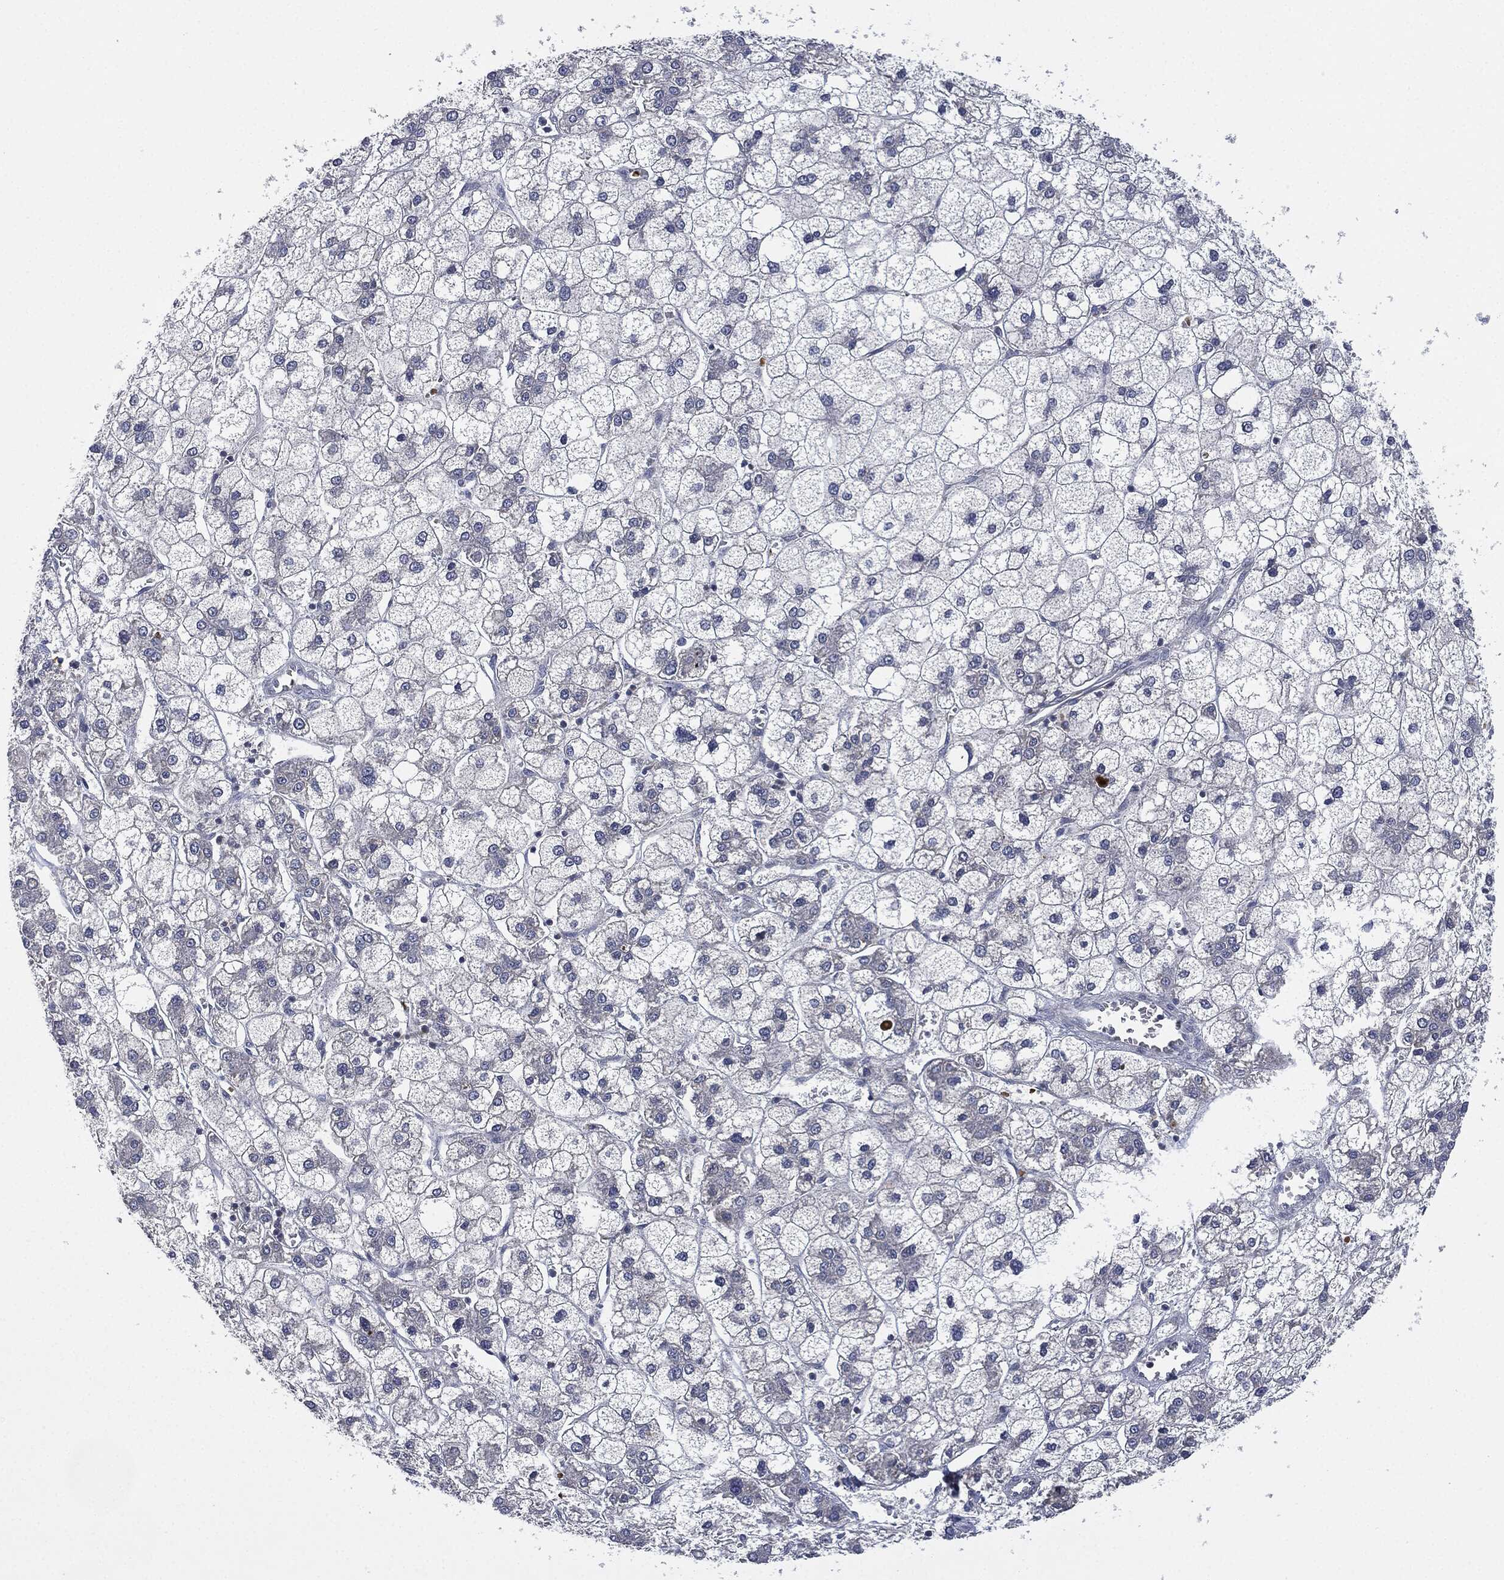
{"staining": {"intensity": "negative", "quantity": "none", "location": "none"}, "tissue": "liver cancer", "cell_type": "Tumor cells", "image_type": "cancer", "snomed": [{"axis": "morphology", "description": "Carcinoma, Hepatocellular, NOS"}, {"axis": "topography", "description": "Liver"}], "caption": "Immunohistochemistry image of neoplastic tissue: hepatocellular carcinoma (liver) stained with DAB displays no significant protein staining in tumor cells.", "gene": "SIGLEC9", "patient": {"sex": "male", "age": 73}}